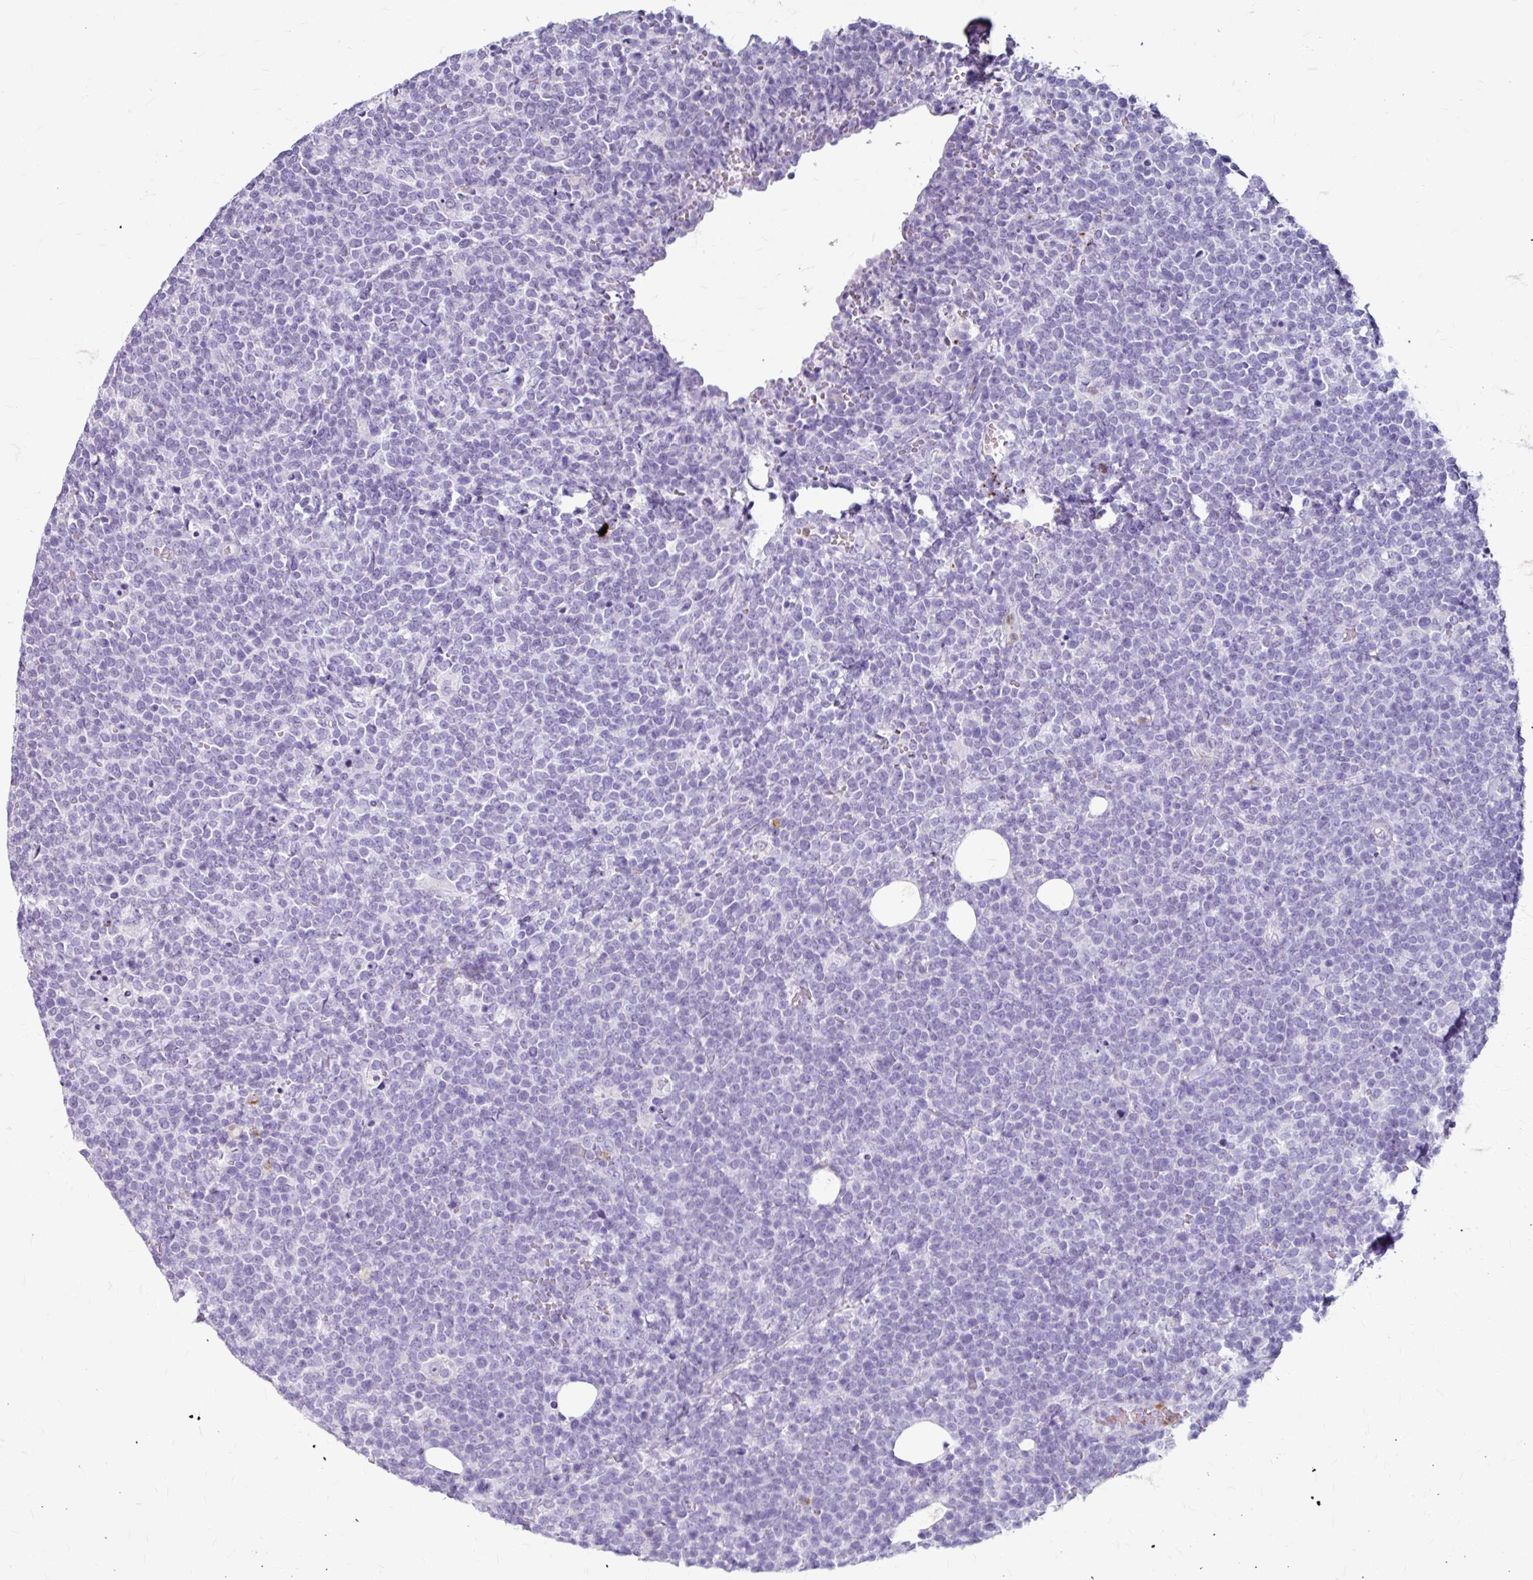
{"staining": {"intensity": "negative", "quantity": "none", "location": "none"}, "tissue": "lymphoma", "cell_type": "Tumor cells", "image_type": "cancer", "snomed": [{"axis": "morphology", "description": "Malignant lymphoma, non-Hodgkin's type, High grade"}, {"axis": "topography", "description": "Lymph node"}], "caption": "The image shows no significant expression in tumor cells of malignant lymphoma, non-Hodgkin's type (high-grade).", "gene": "ANKRD1", "patient": {"sex": "male", "age": 61}}